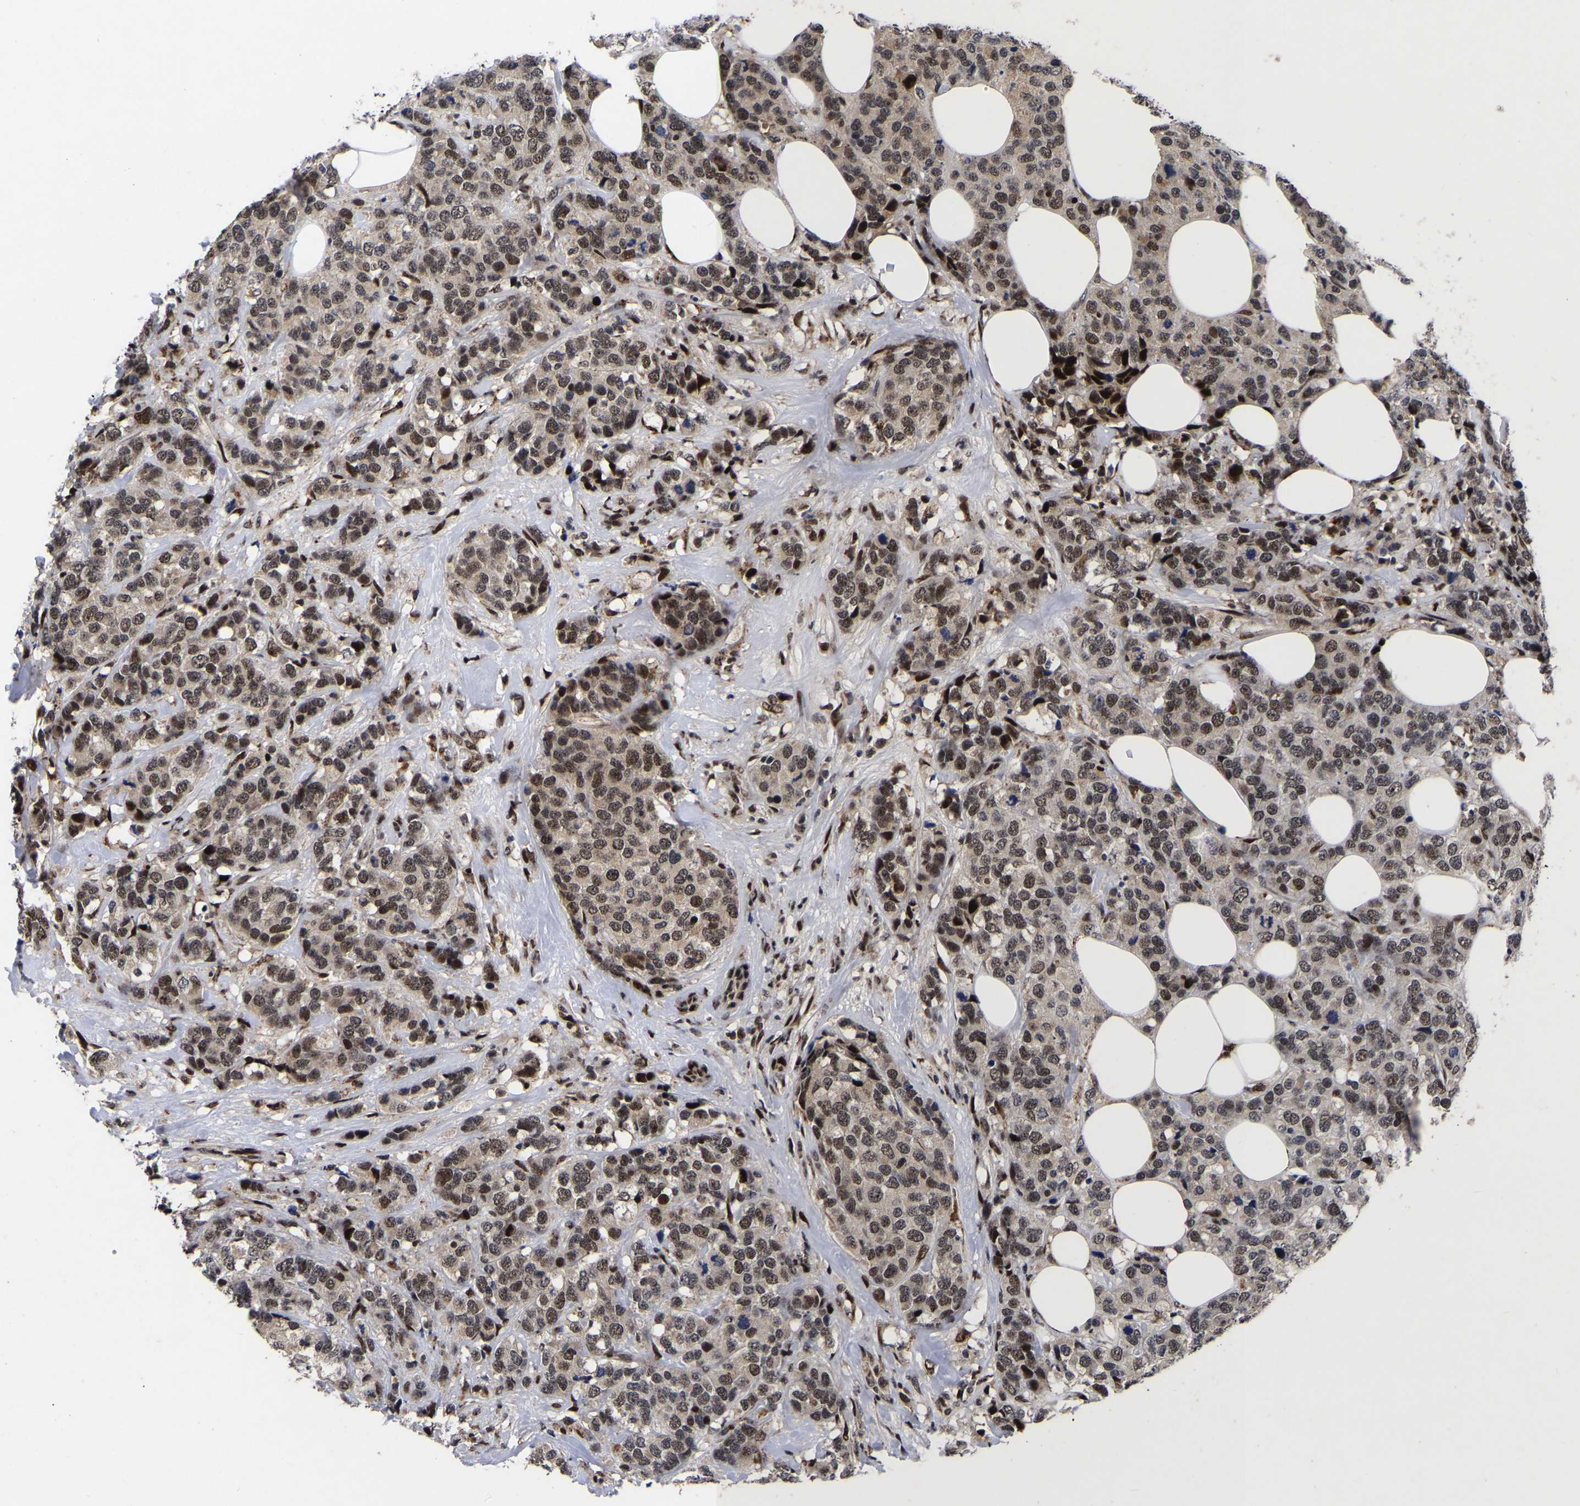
{"staining": {"intensity": "moderate", "quantity": ">75%", "location": "nuclear"}, "tissue": "breast cancer", "cell_type": "Tumor cells", "image_type": "cancer", "snomed": [{"axis": "morphology", "description": "Lobular carcinoma"}, {"axis": "topography", "description": "Breast"}], "caption": "Immunohistochemical staining of breast cancer (lobular carcinoma) shows medium levels of moderate nuclear expression in about >75% of tumor cells. The staining is performed using DAB (3,3'-diaminobenzidine) brown chromogen to label protein expression. The nuclei are counter-stained blue using hematoxylin.", "gene": "JUNB", "patient": {"sex": "female", "age": 59}}